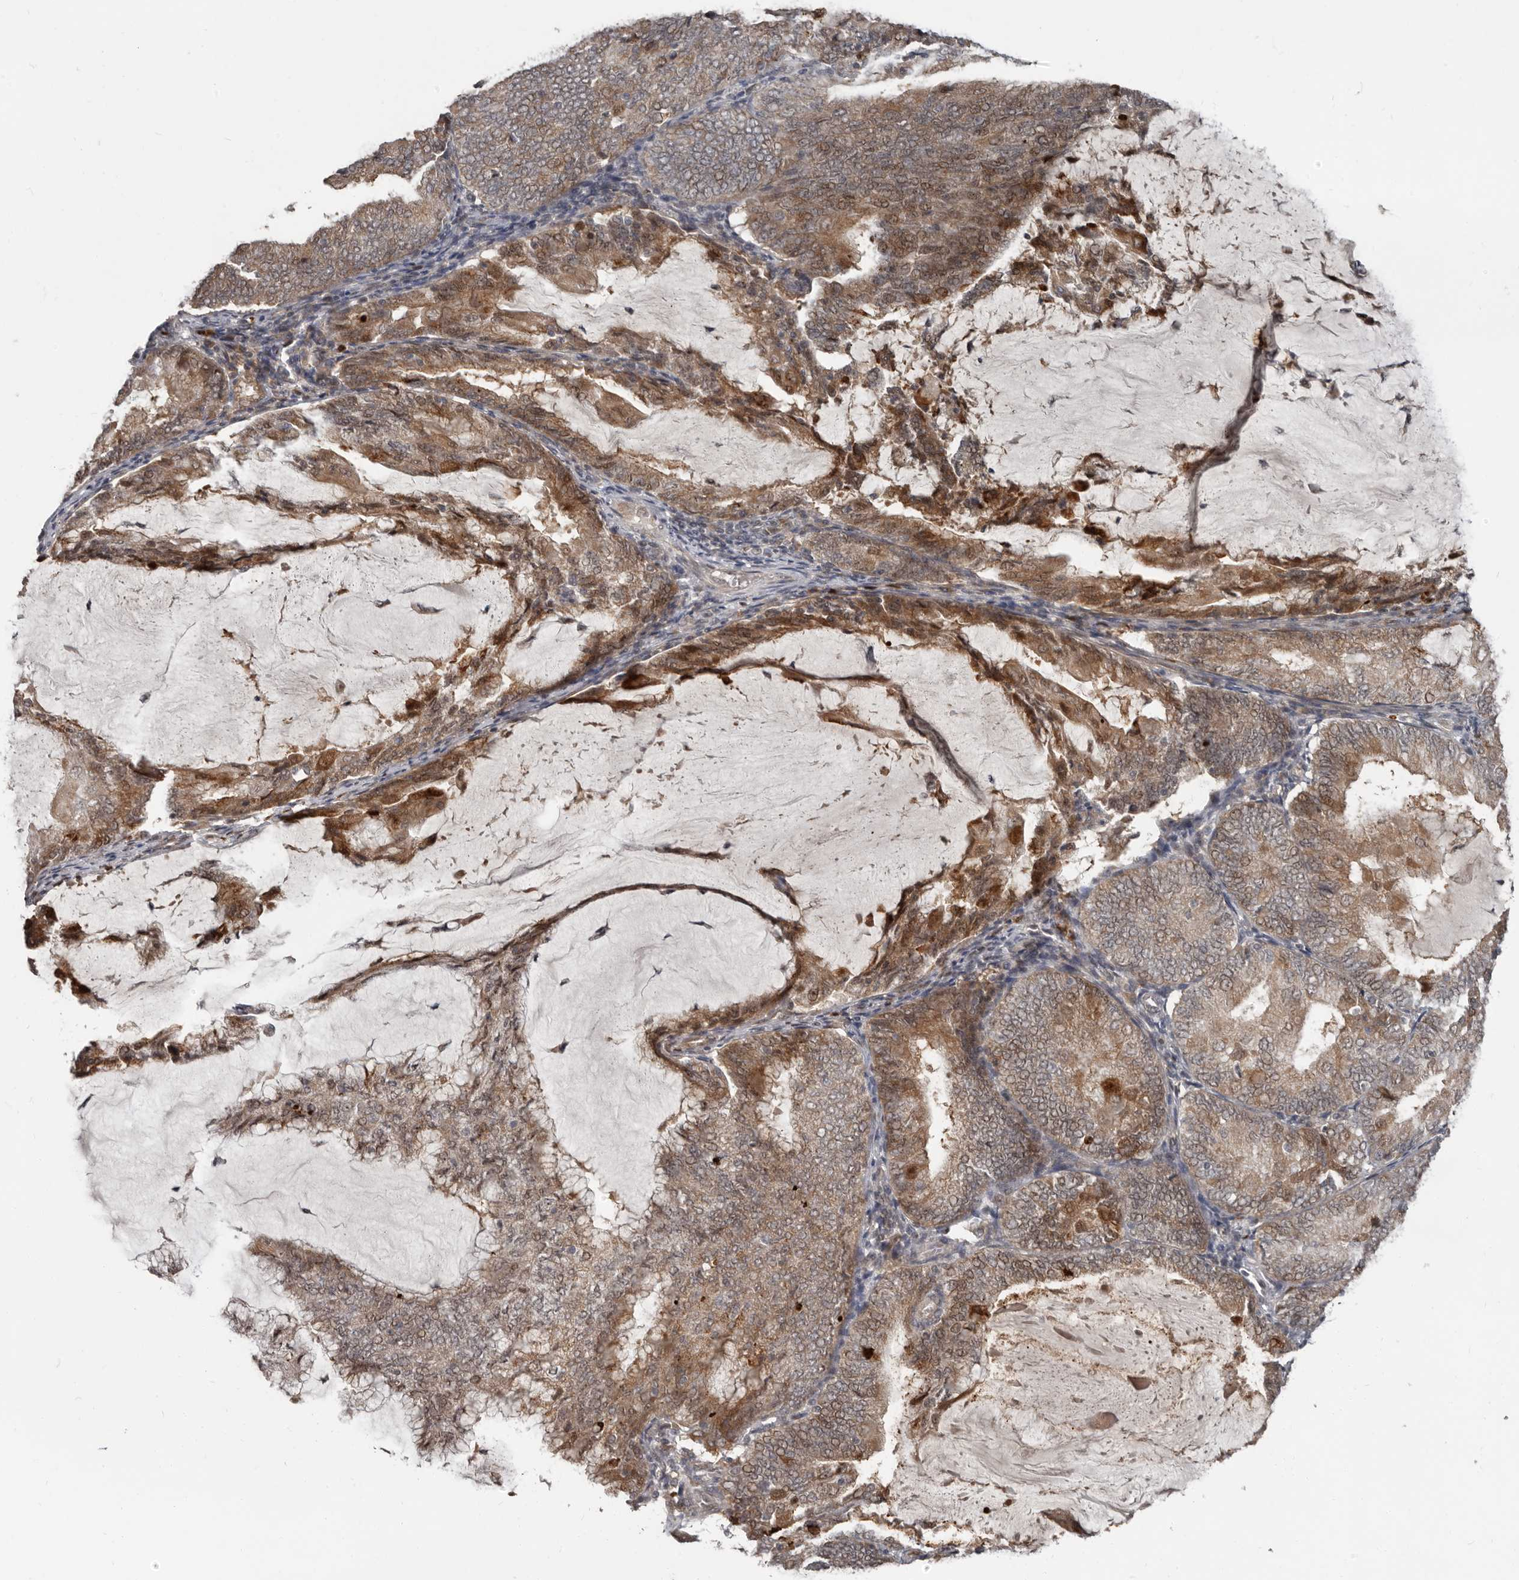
{"staining": {"intensity": "moderate", "quantity": ">75%", "location": "cytoplasmic/membranous,nuclear"}, "tissue": "endometrial cancer", "cell_type": "Tumor cells", "image_type": "cancer", "snomed": [{"axis": "morphology", "description": "Adenocarcinoma, NOS"}, {"axis": "topography", "description": "Endometrium"}], "caption": "This histopathology image reveals immunohistochemistry staining of endometrial cancer (adenocarcinoma), with medium moderate cytoplasmic/membranous and nuclear positivity in approximately >75% of tumor cells.", "gene": "APOL6", "patient": {"sex": "female", "age": 81}}